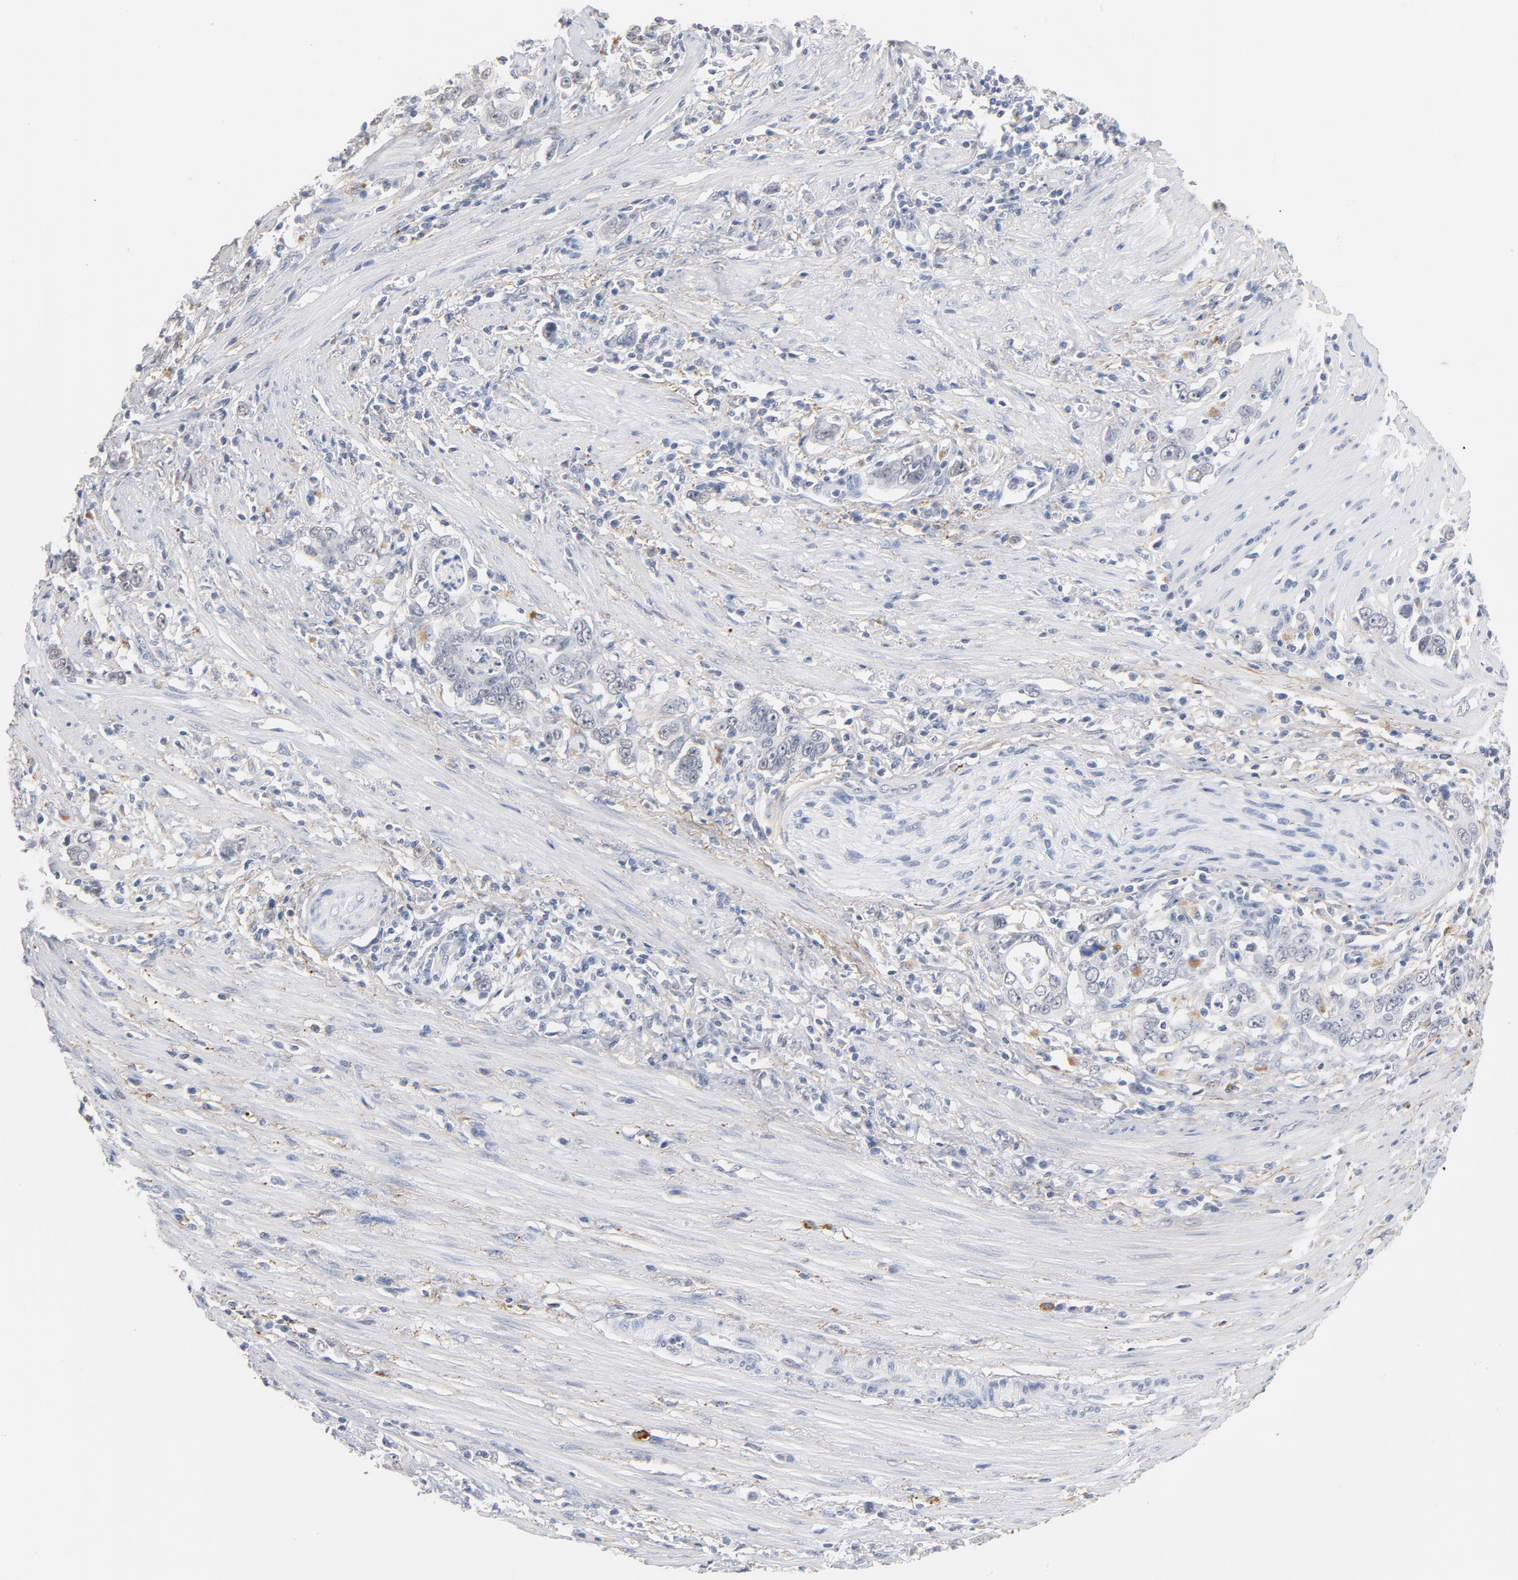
{"staining": {"intensity": "negative", "quantity": "none", "location": "none"}, "tissue": "stomach cancer", "cell_type": "Tumor cells", "image_type": "cancer", "snomed": [{"axis": "morphology", "description": "Adenocarcinoma, NOS"}, {"axis": "topography", "description": "Stomach, lower"}], "caption": "Stomach adenocarcinoma was stained to show a protein in brown. There is no significant positivity in tumor cells. (DAB IHC, high magnification).", "gene": "LTBP2", "patient": {"sex": "female", "age": 72}}